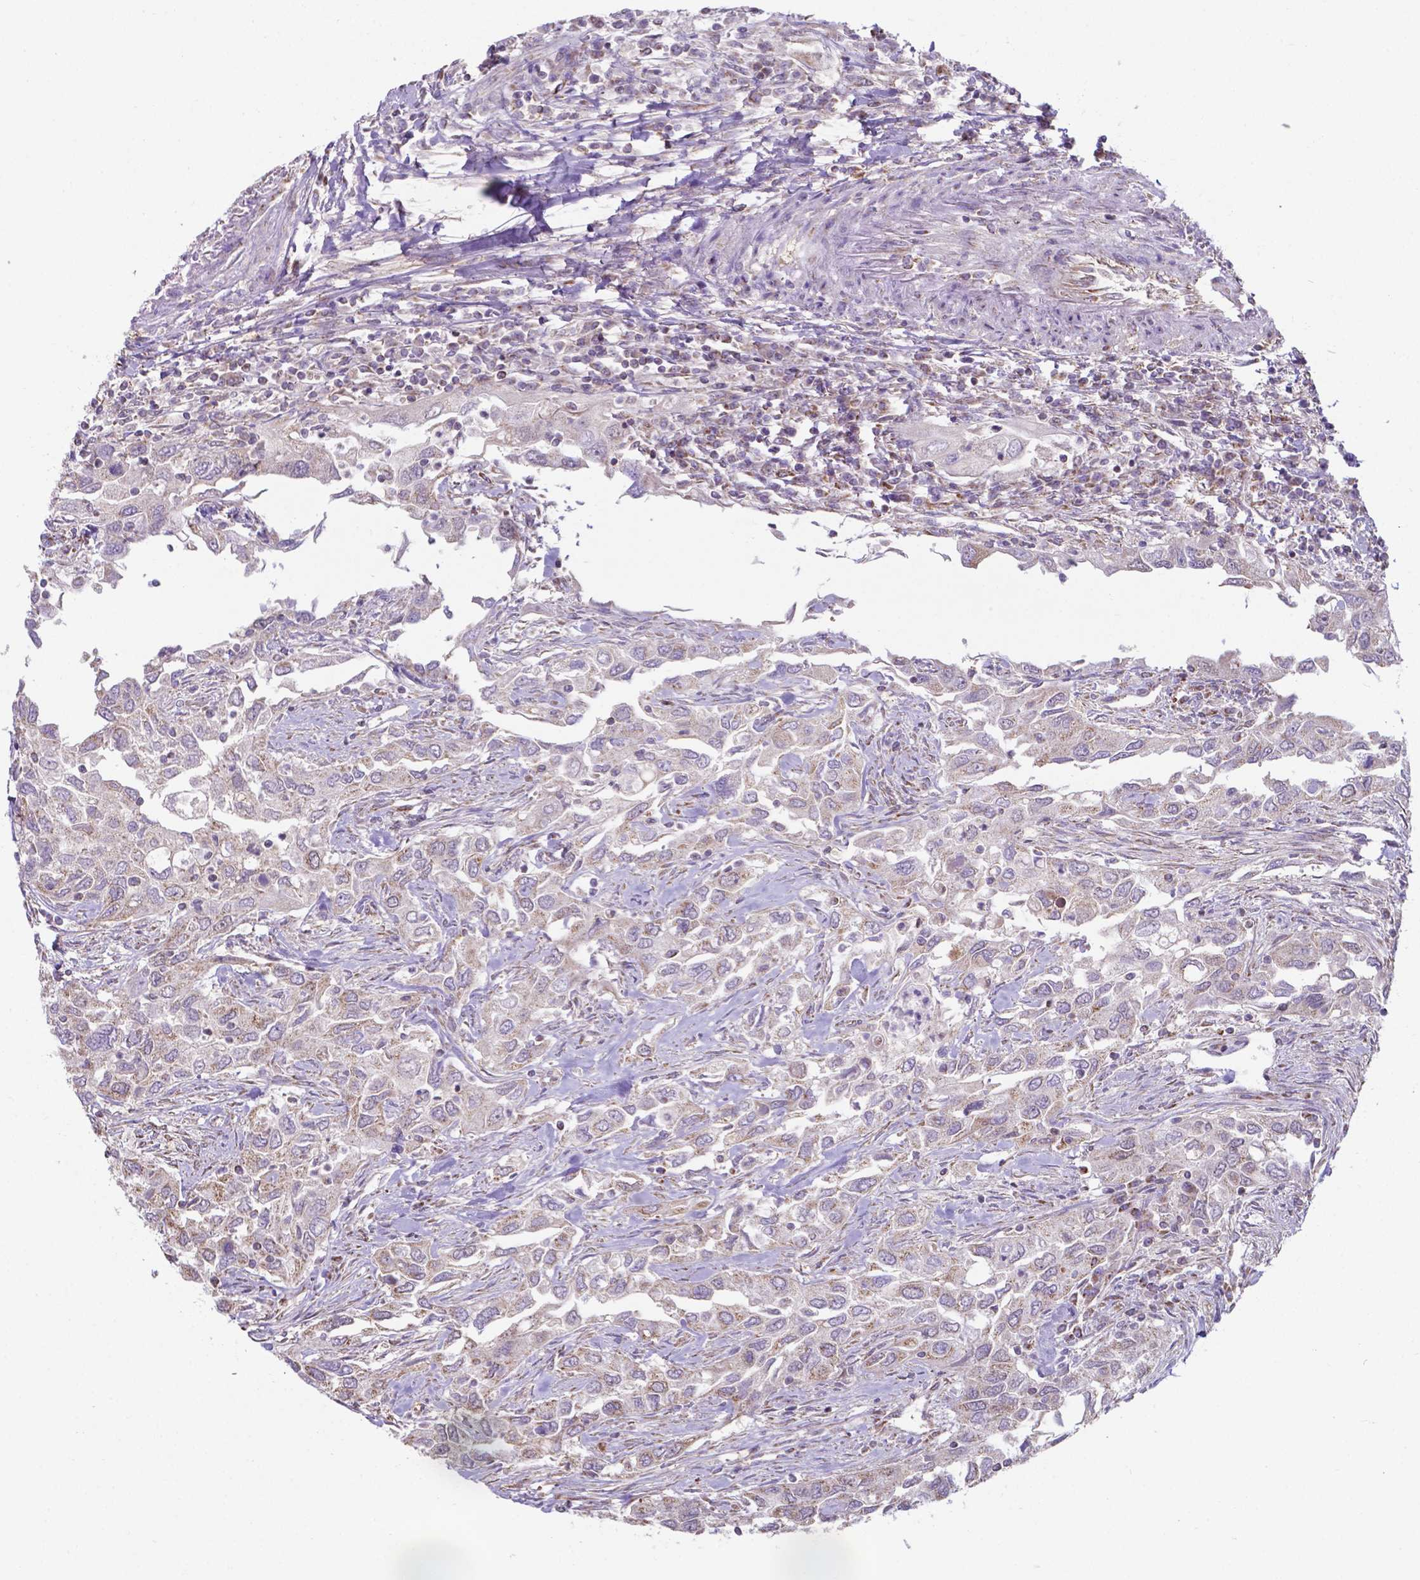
{"staining": {"intensity": "weak", "quantity": "25%-75%", "location": "cytoplasmic/membranous"}, "tissue": "urothelial cancer", "cell_type": "Tumor cells", "image_type": "cancer", "snomed": [{"axis": "morphology", "description": "Urothelial carcinoma, High grade"}, {"axis": "topography", "description": "Urinary bladder"}], "caption": "Protein staining of urothelial cancer tissue demonstrates weak cytoplasmic/membranous positivity in about 25%-75% of tumor cells.", "gene": "FAM114A1", "patient": {"sex": "male", "age": 76}}